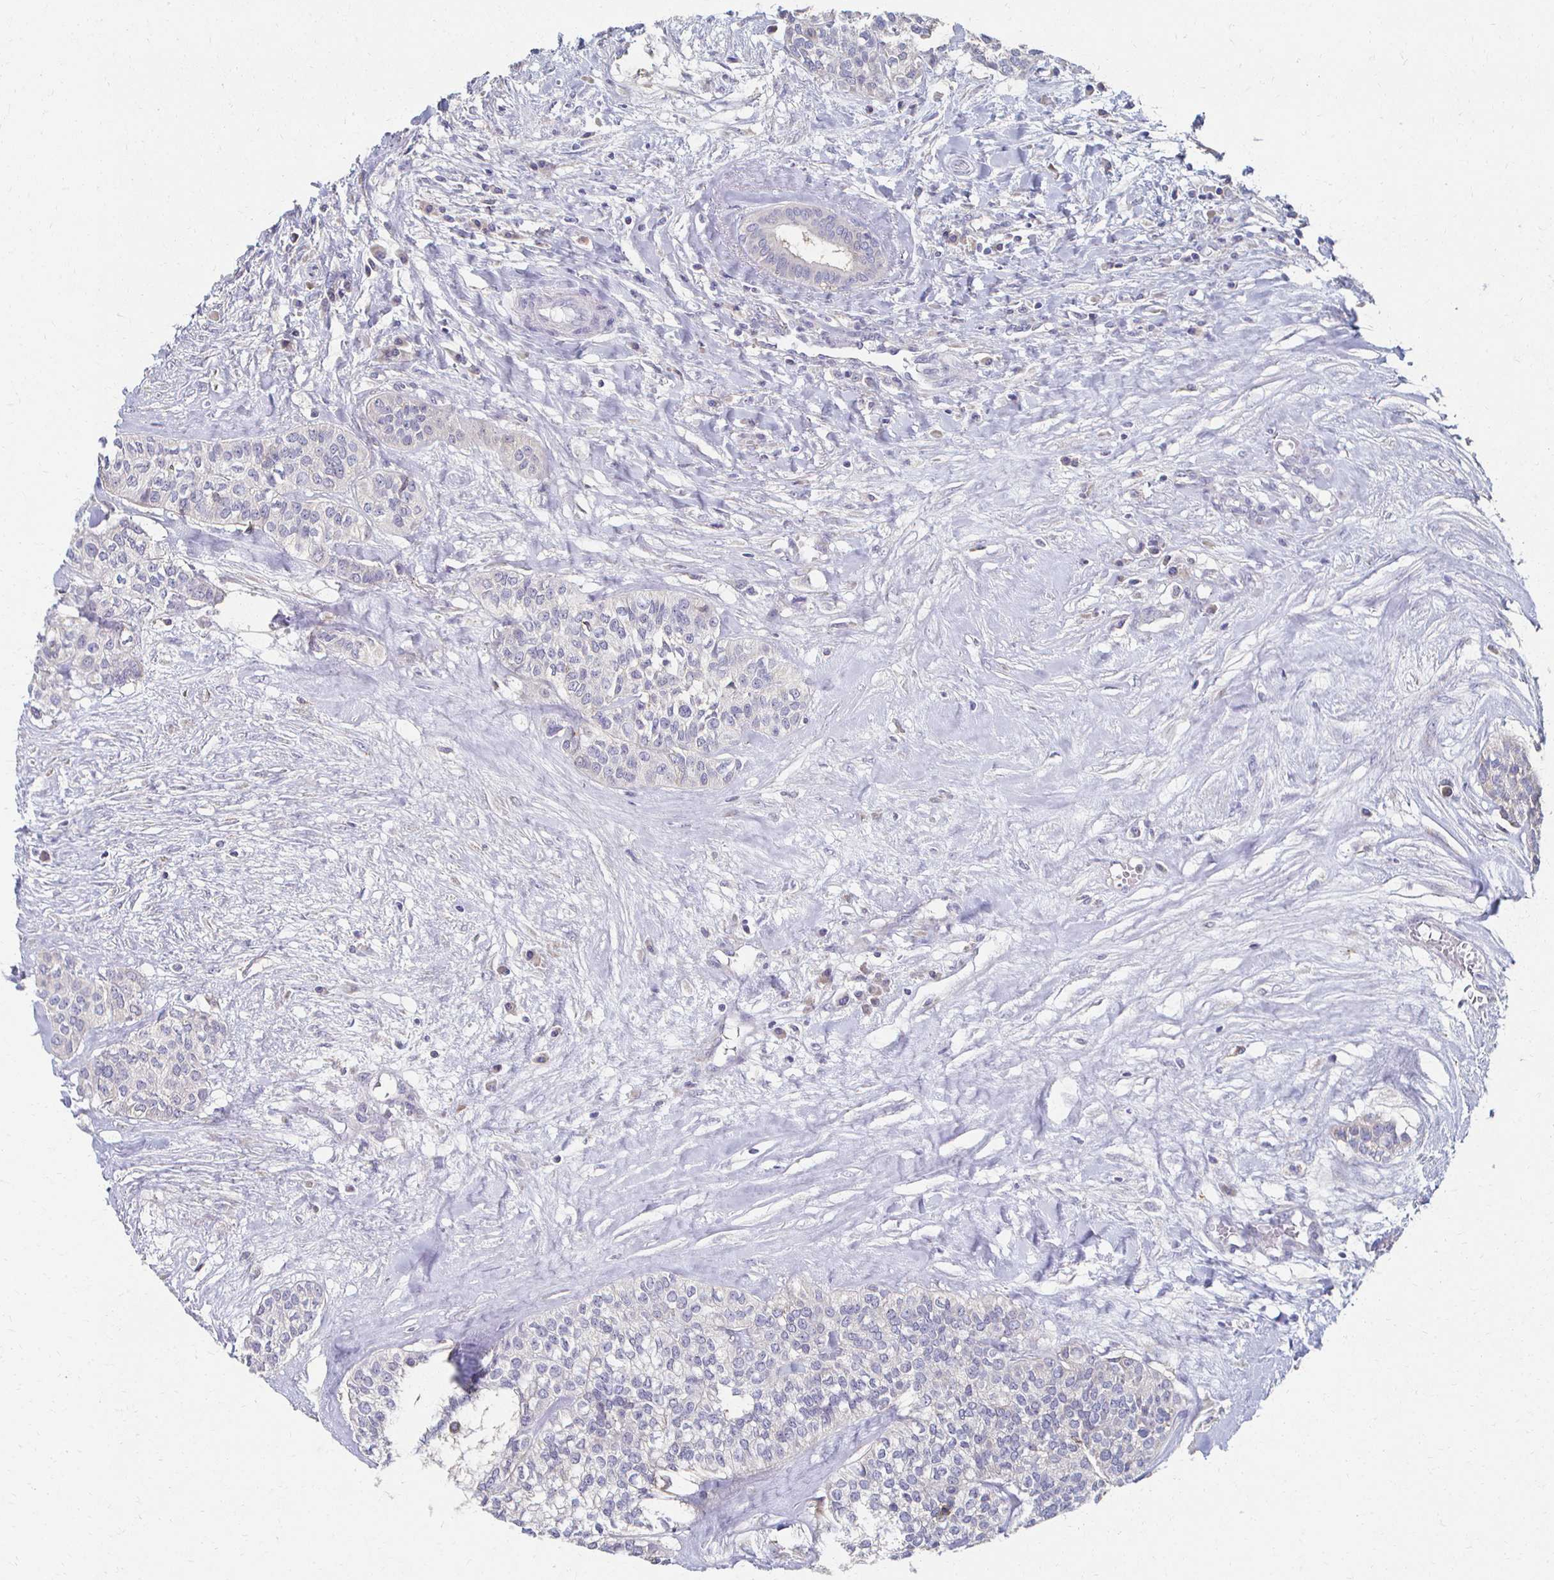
{"staining": {"intensity": "negative", "quantity": "none", "location": "none"}, "tissue": "head and neck cancer", "cell_type": "Tumor cells", "image_type": "cancer", "snomed": [{"axis": "morphology", "description": "Adenocarcinoma, NOS"}, {"axis": "topography", "description": "Head-Neck"}], "caption": "Head and neck adenocarcinoma stained for a protein using IHC reveals no expression tumor cells.", "gene": "CX3CR1", "patient": {"sex": "male", "age": 81}}